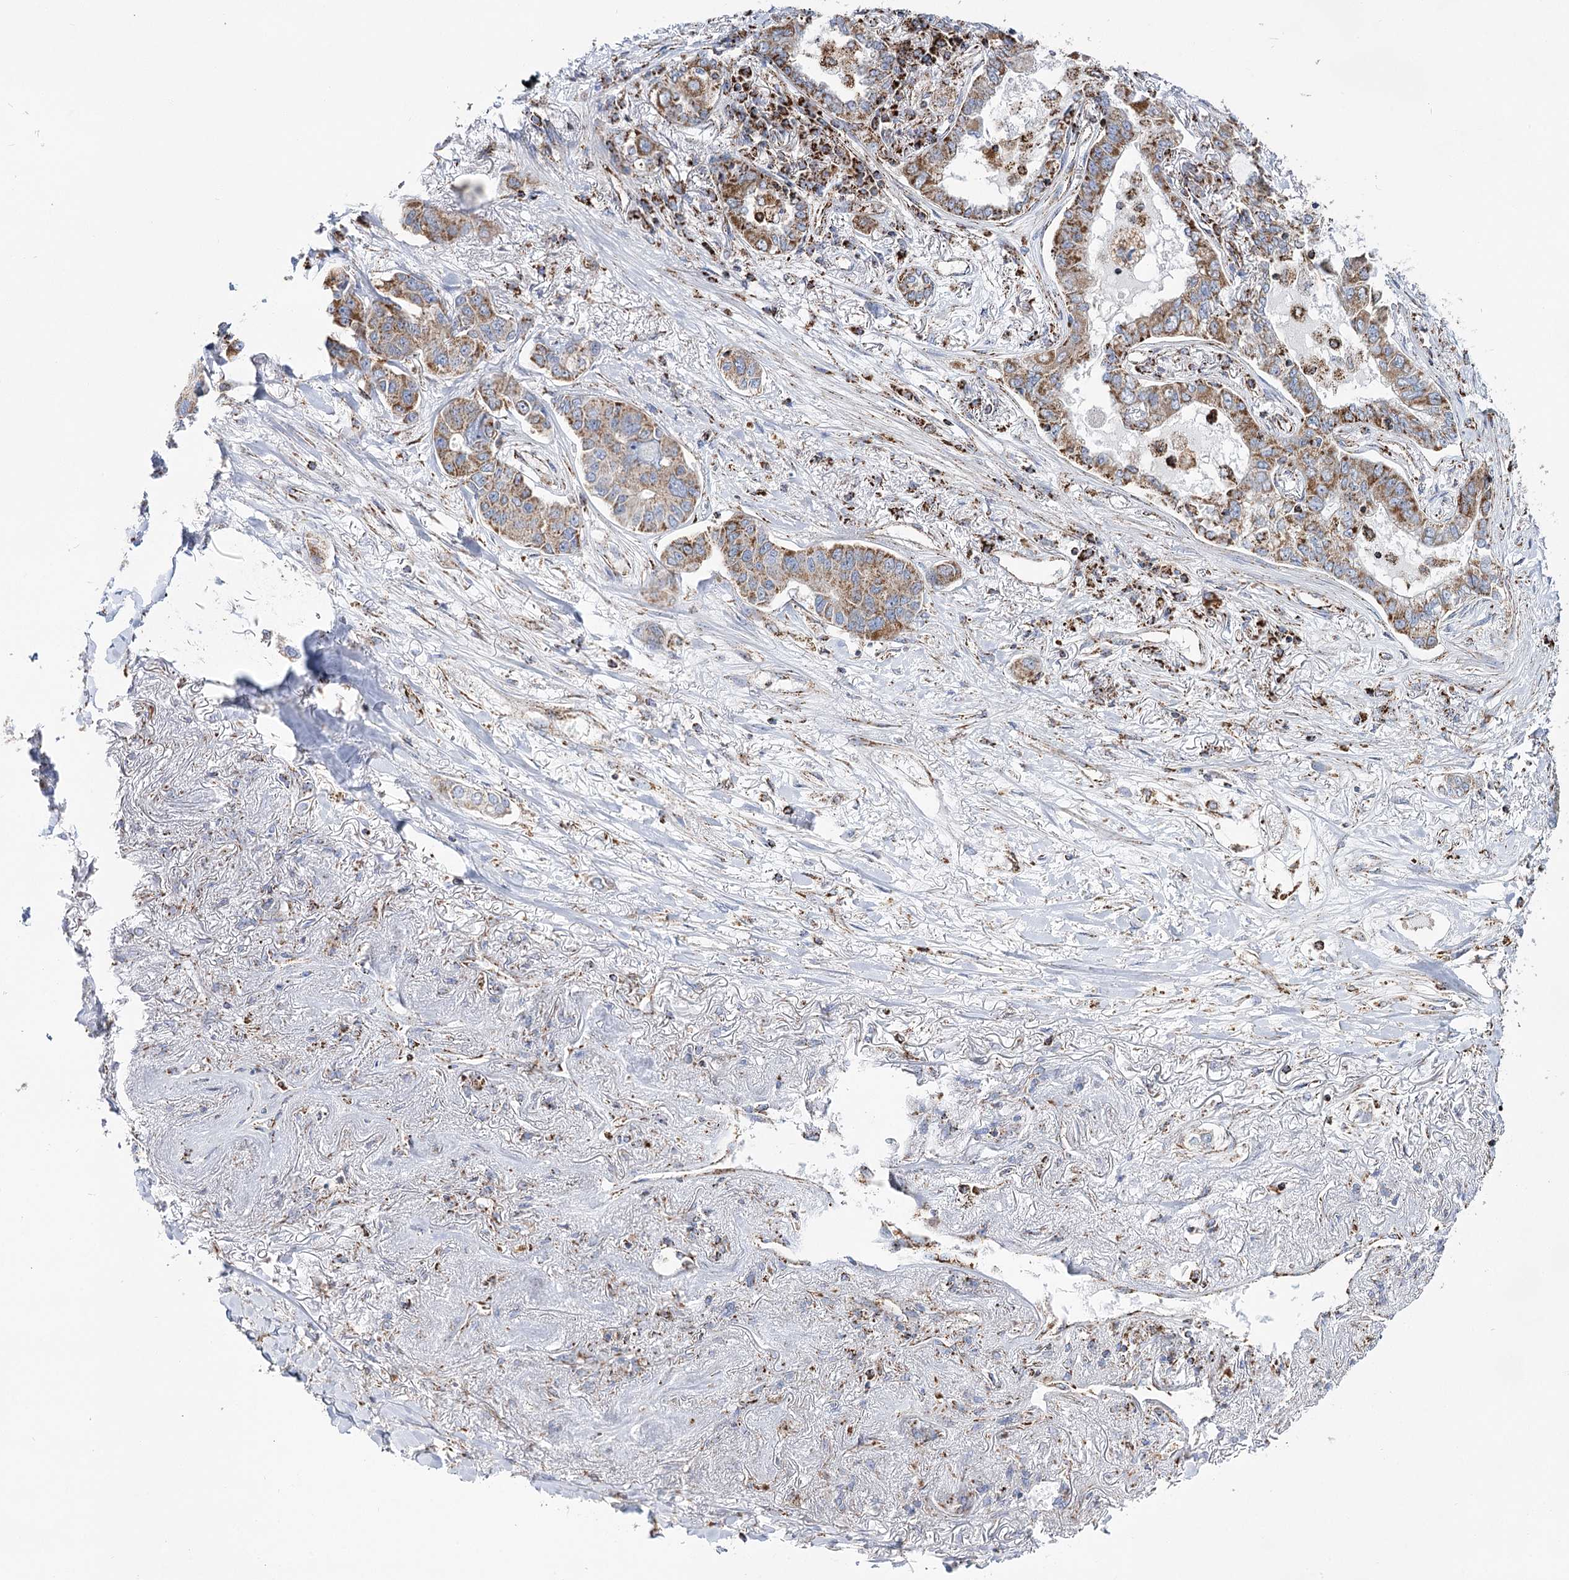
{"staining": {"intensity": "moderate", "quantity": ">75%", "location": "cytoplasmic/membranous"}, "tissue": "lung cancer", "cell_type": "Tumor cells", "image_type": "cancer", "snomed": [{"axis": "morphology", "description": "Adenocarcinoma, NOS"}, {"axis": "topography", "description": "Lung"}], "caption": "Lung cancer stained with a brown dye exhibits moderate cytoplasmic/membranous positive staining in approximately >75% of tumor cells.", "gene": "NADK2", "patient": {"sex": "male", "age": 49}}